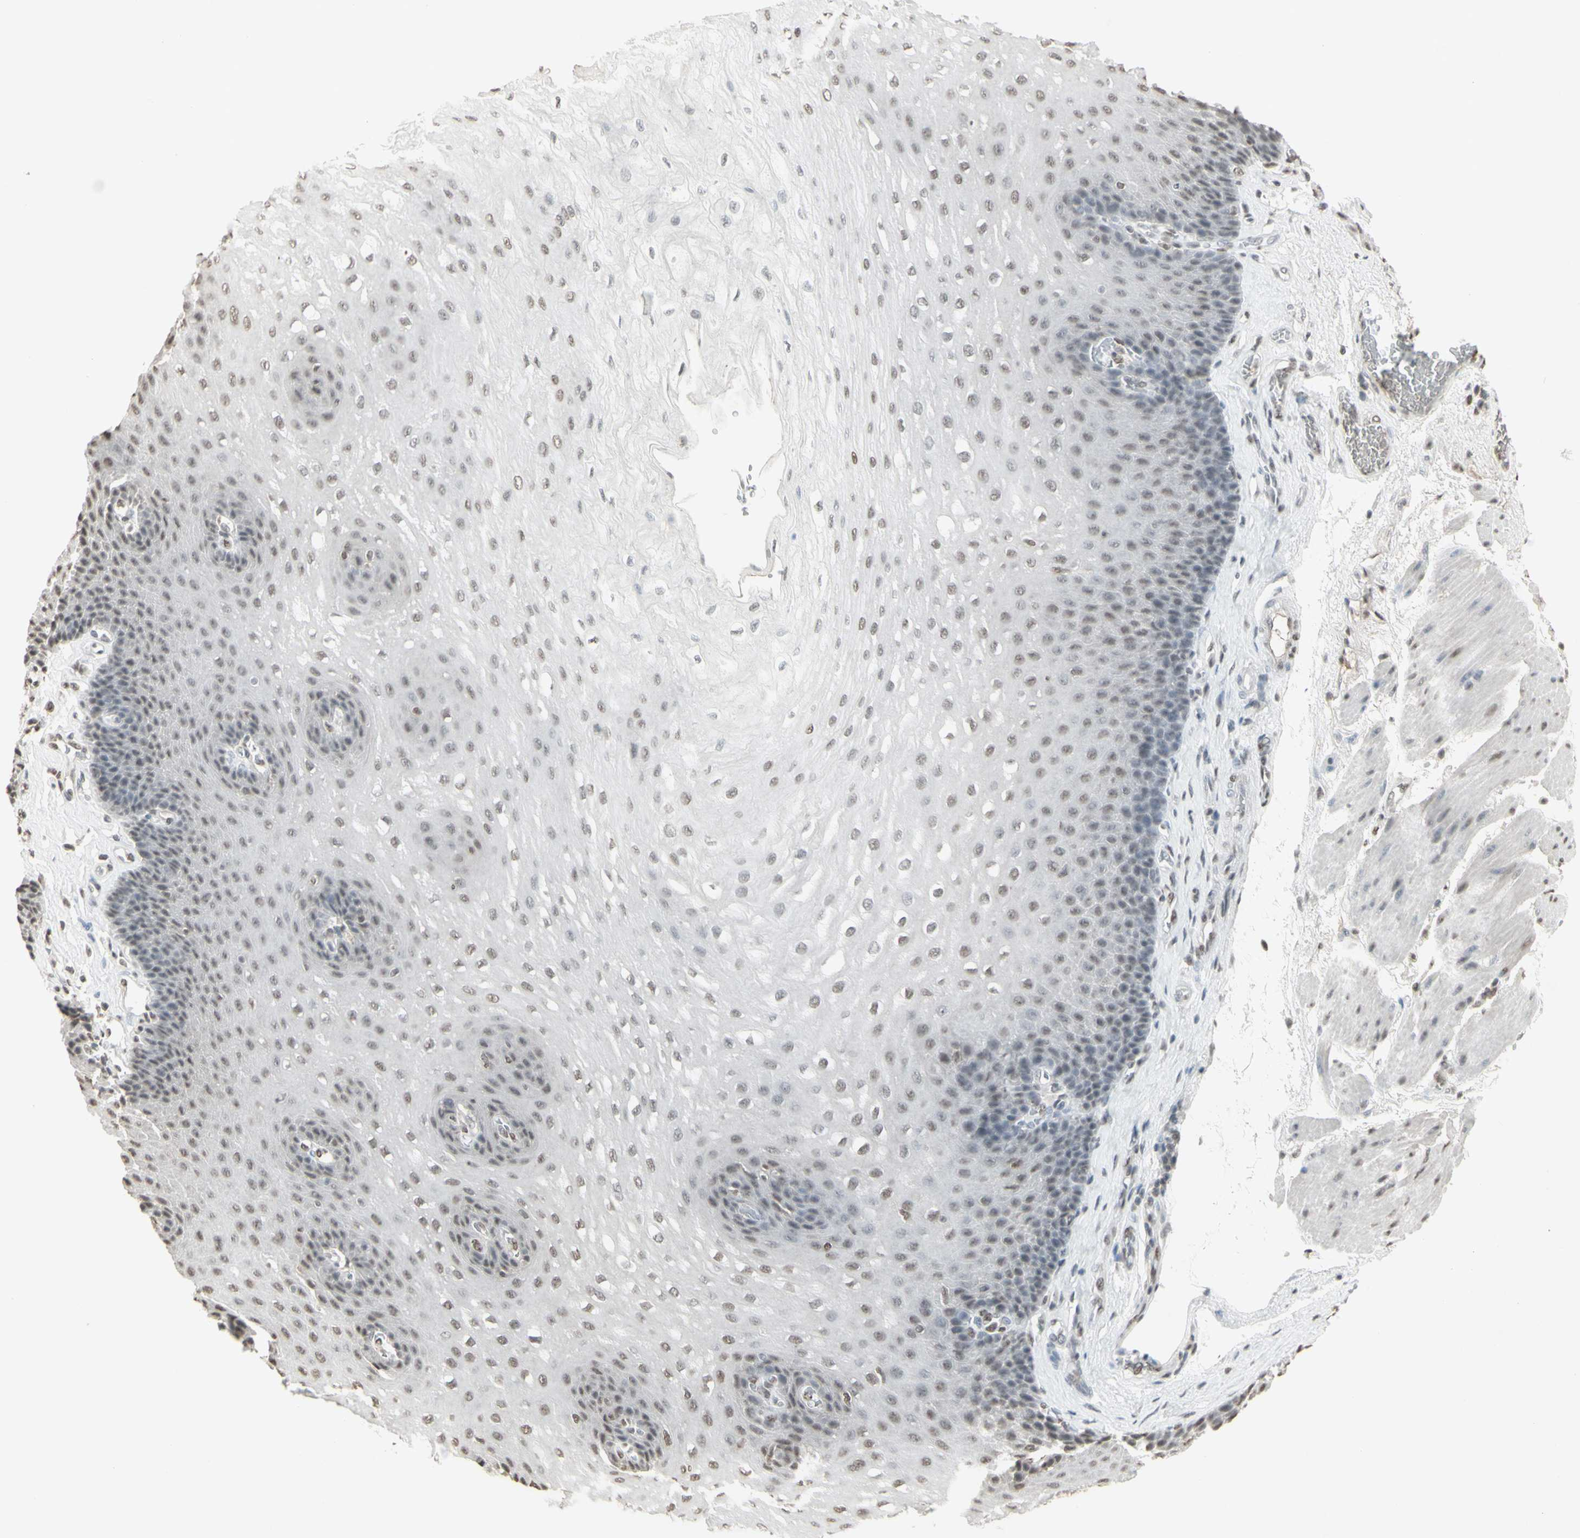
{"staining": {"intensity": "weak", "quantity": ">75%", "location": "nuclear"}, "tissue": "esophagus", "cell_type": "Squamous epithelial cells", "image_type": "normal", "snomed": [{"axis": "morphology", "description": "Normal tissue, NOS"}, {"axis": "topography", "description": "Esophagus"}], "caption": "Immunohistochemical staining of benign human esophagus exhibits weak nuclear protein expression in about >75% of squamous epithelial cells. The protein is stained brown, and the nuclei are stained in blue (DAB (3,3'-diaminobenzidine) IHC with brightfield microscopy, high magnification).", "gene": "TRIM28", "patient": {"sex": "female", "age": 72}}